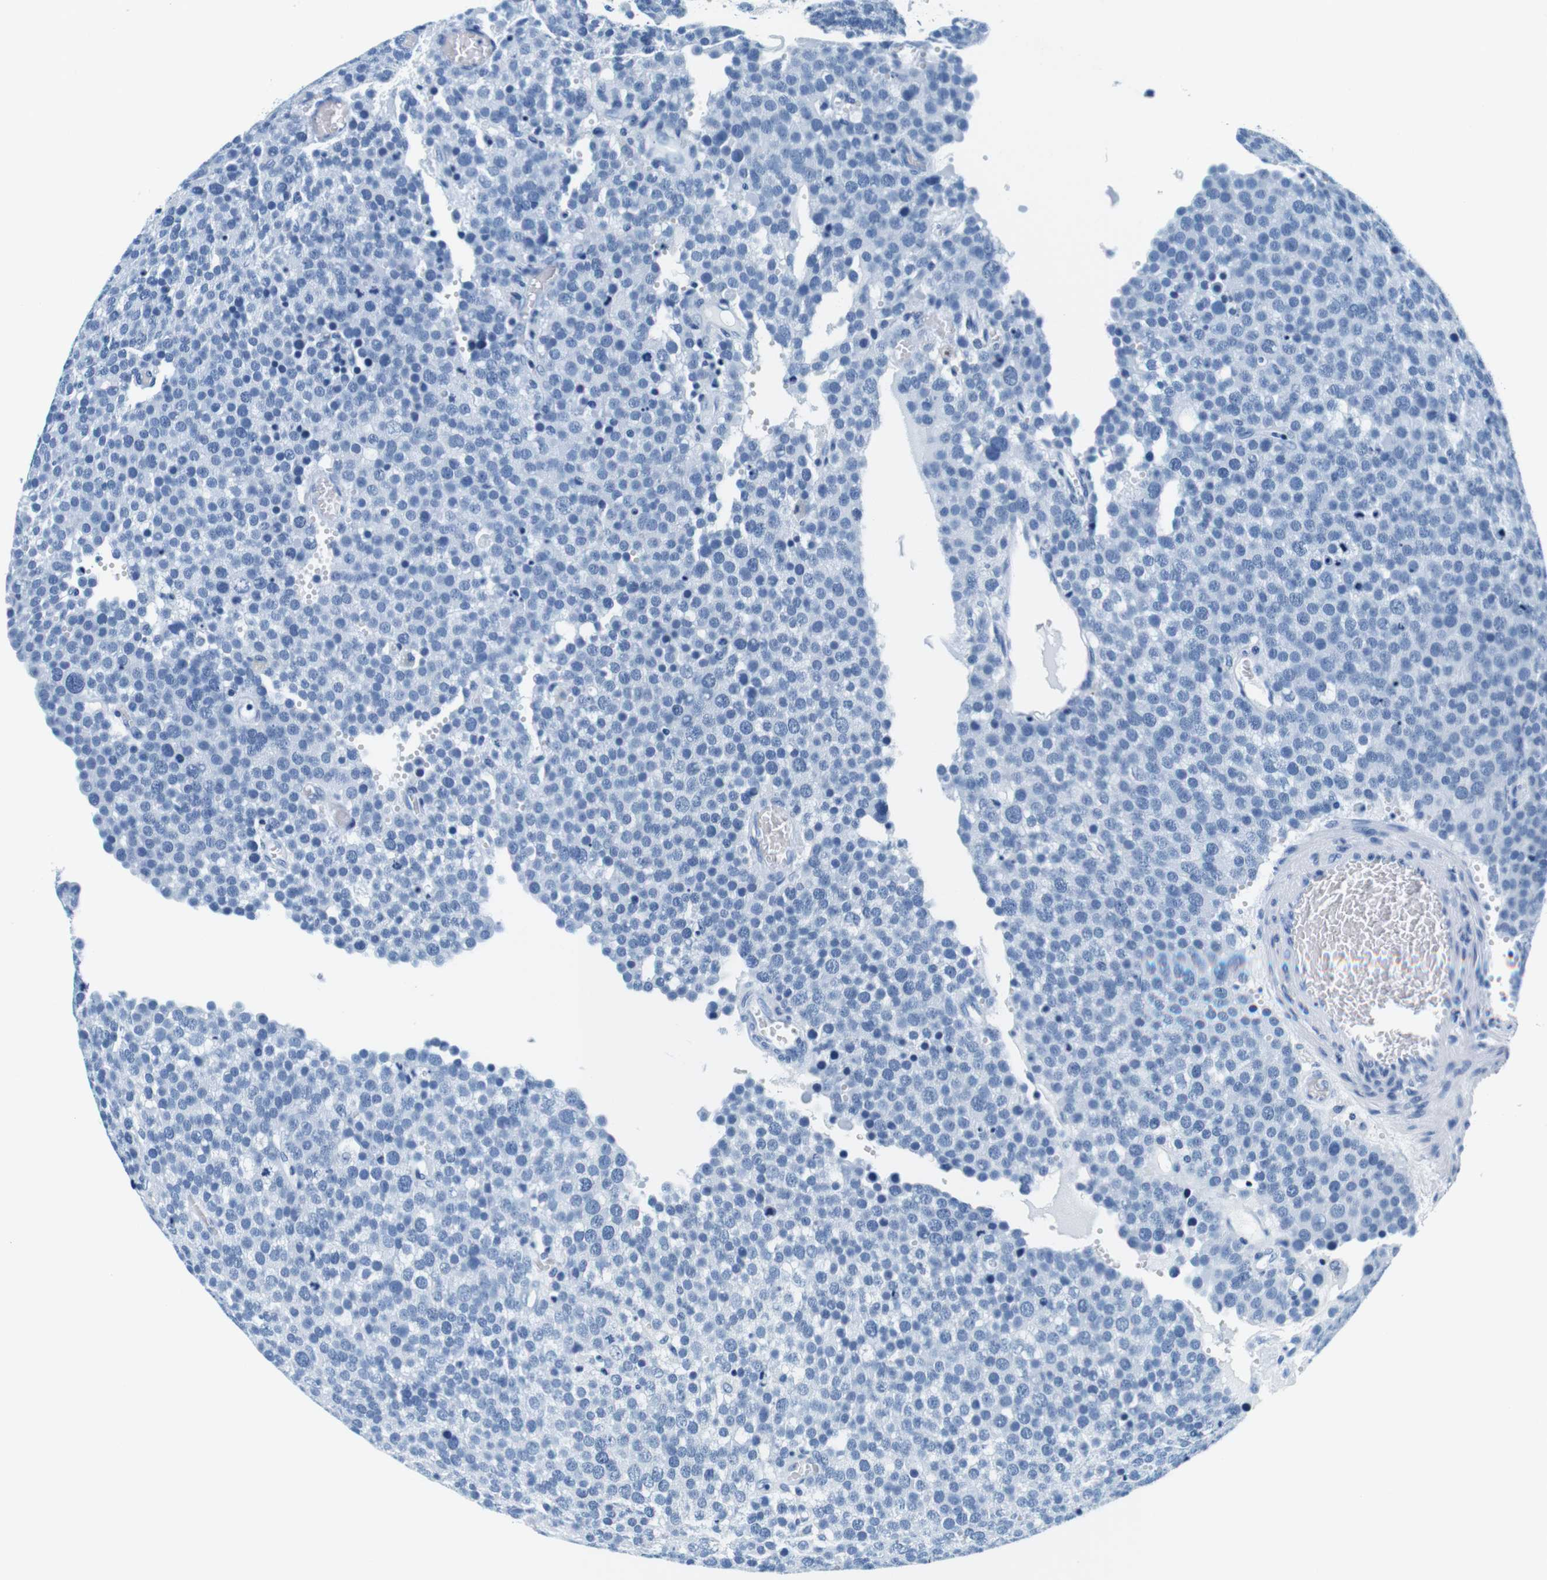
{"staining": {"intensity": "negative", "quantity": "none", "location": "none"}, "tissue": "testis cancer", "cell_type": "Tumor cells", "image_type": "cancer", "snomed": [{"axis": "morphology", "description": "Normal tissue, NOS"}, {"axis": "morphology", "description": "Seminoma, NOS"}, {"axis": "topography", "description": "Testis"}], "caption": "This is a image of immunohistochemistry (IHC) staining of seminoma (testis), which shows no expression in tumor cells.", "gene": "ELANE", "patient": {"sex": "male", "age": 71}}